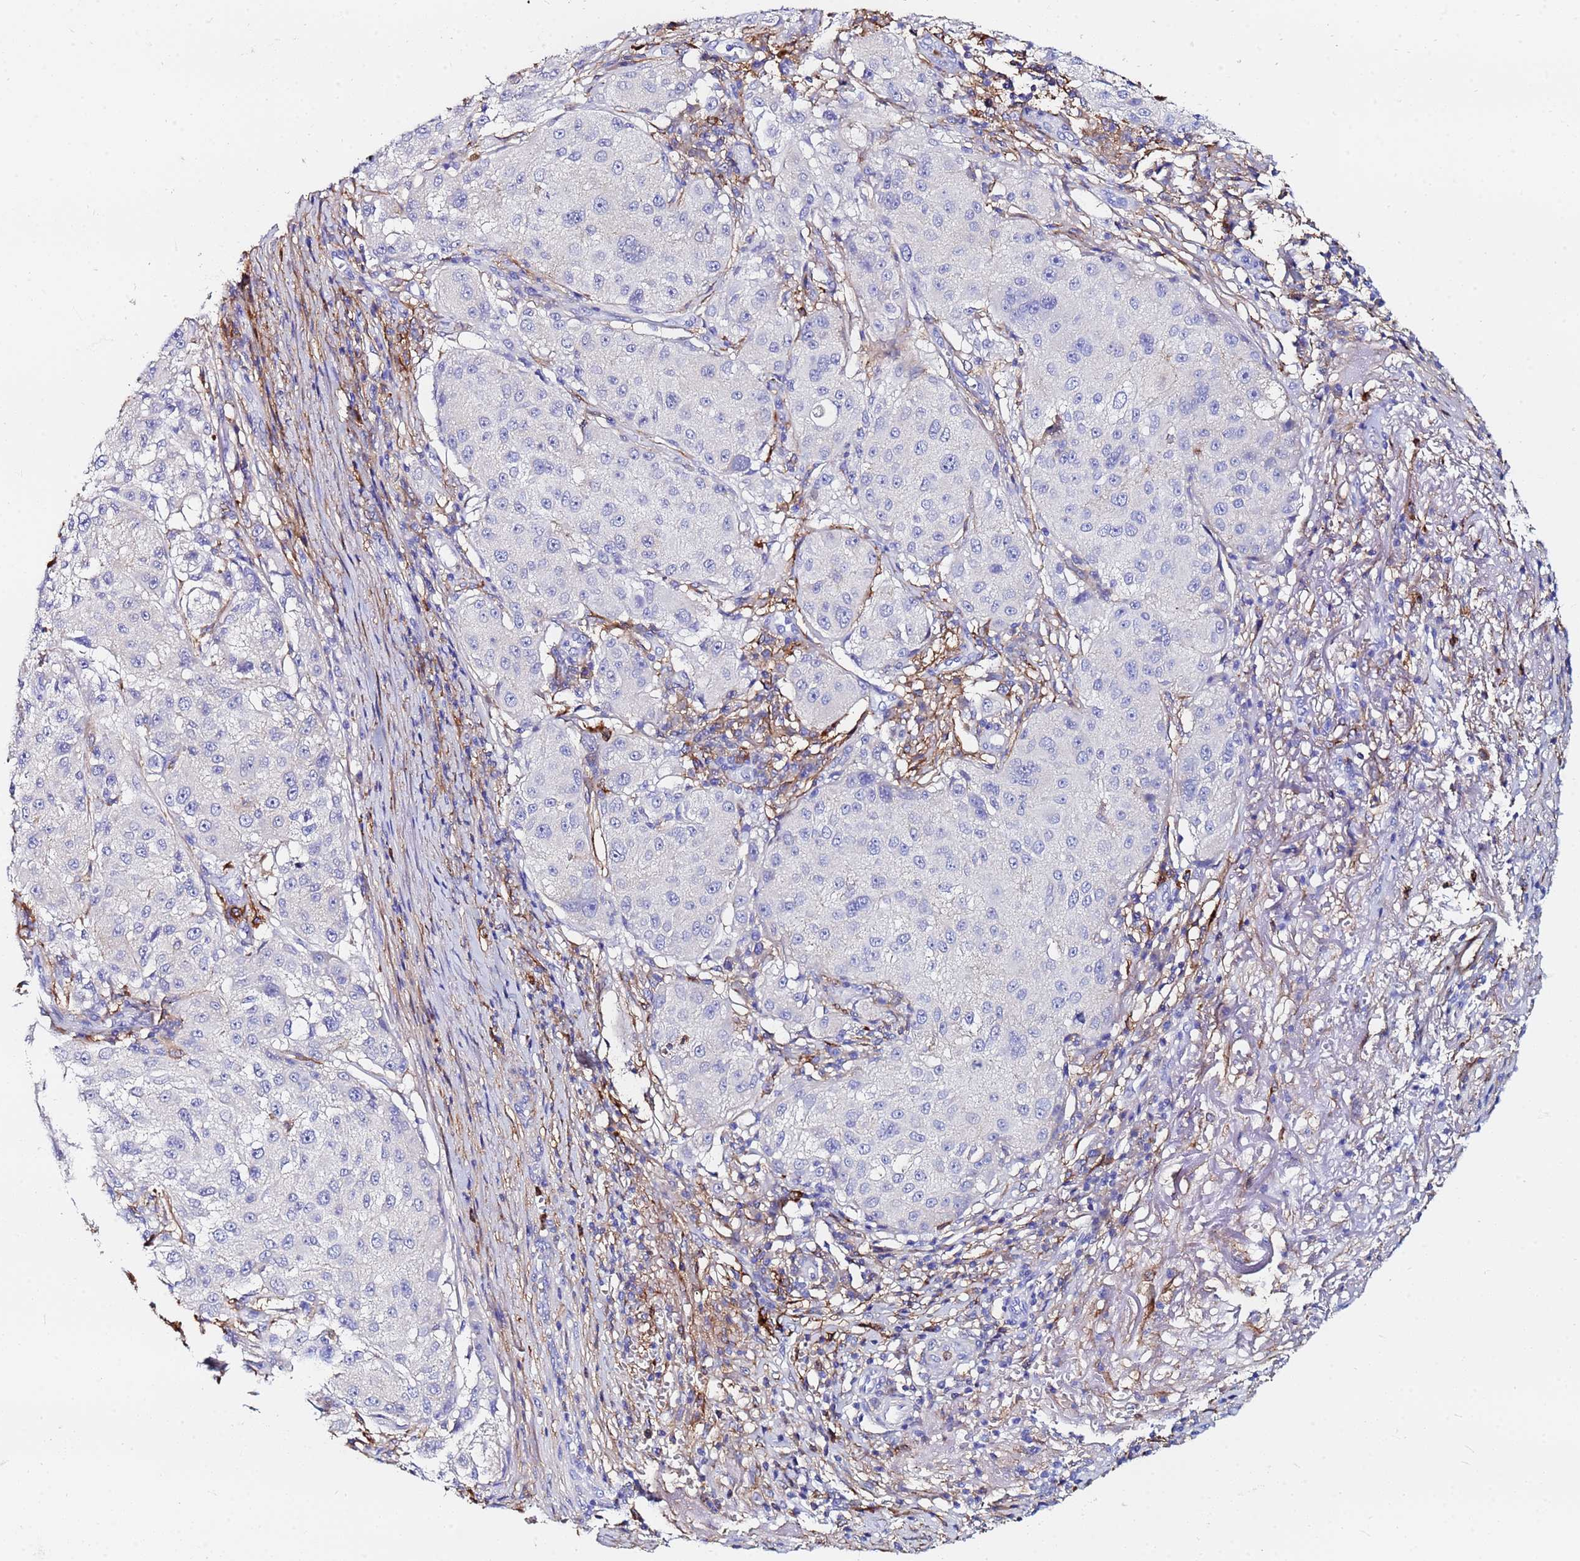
{"staining": {"intensity": "negative", "quantity": "none", "location": "none"}, "tissue": "melanoma", "cell_type": "Tumor cells", "image_type": "cancer", "snomed": [{"axis": "morphology", "description": "Necrosis, NOS"}, {"axis": "morphology", "description": "Malignant melanoma, NOS"}, {"axis": "topography", "description": "Skin"}], "caption": "IHC of melanoma shows no staining in tumor cells.", "gene": "BASP1", "patient": {"sex": "female", "age": 87}}